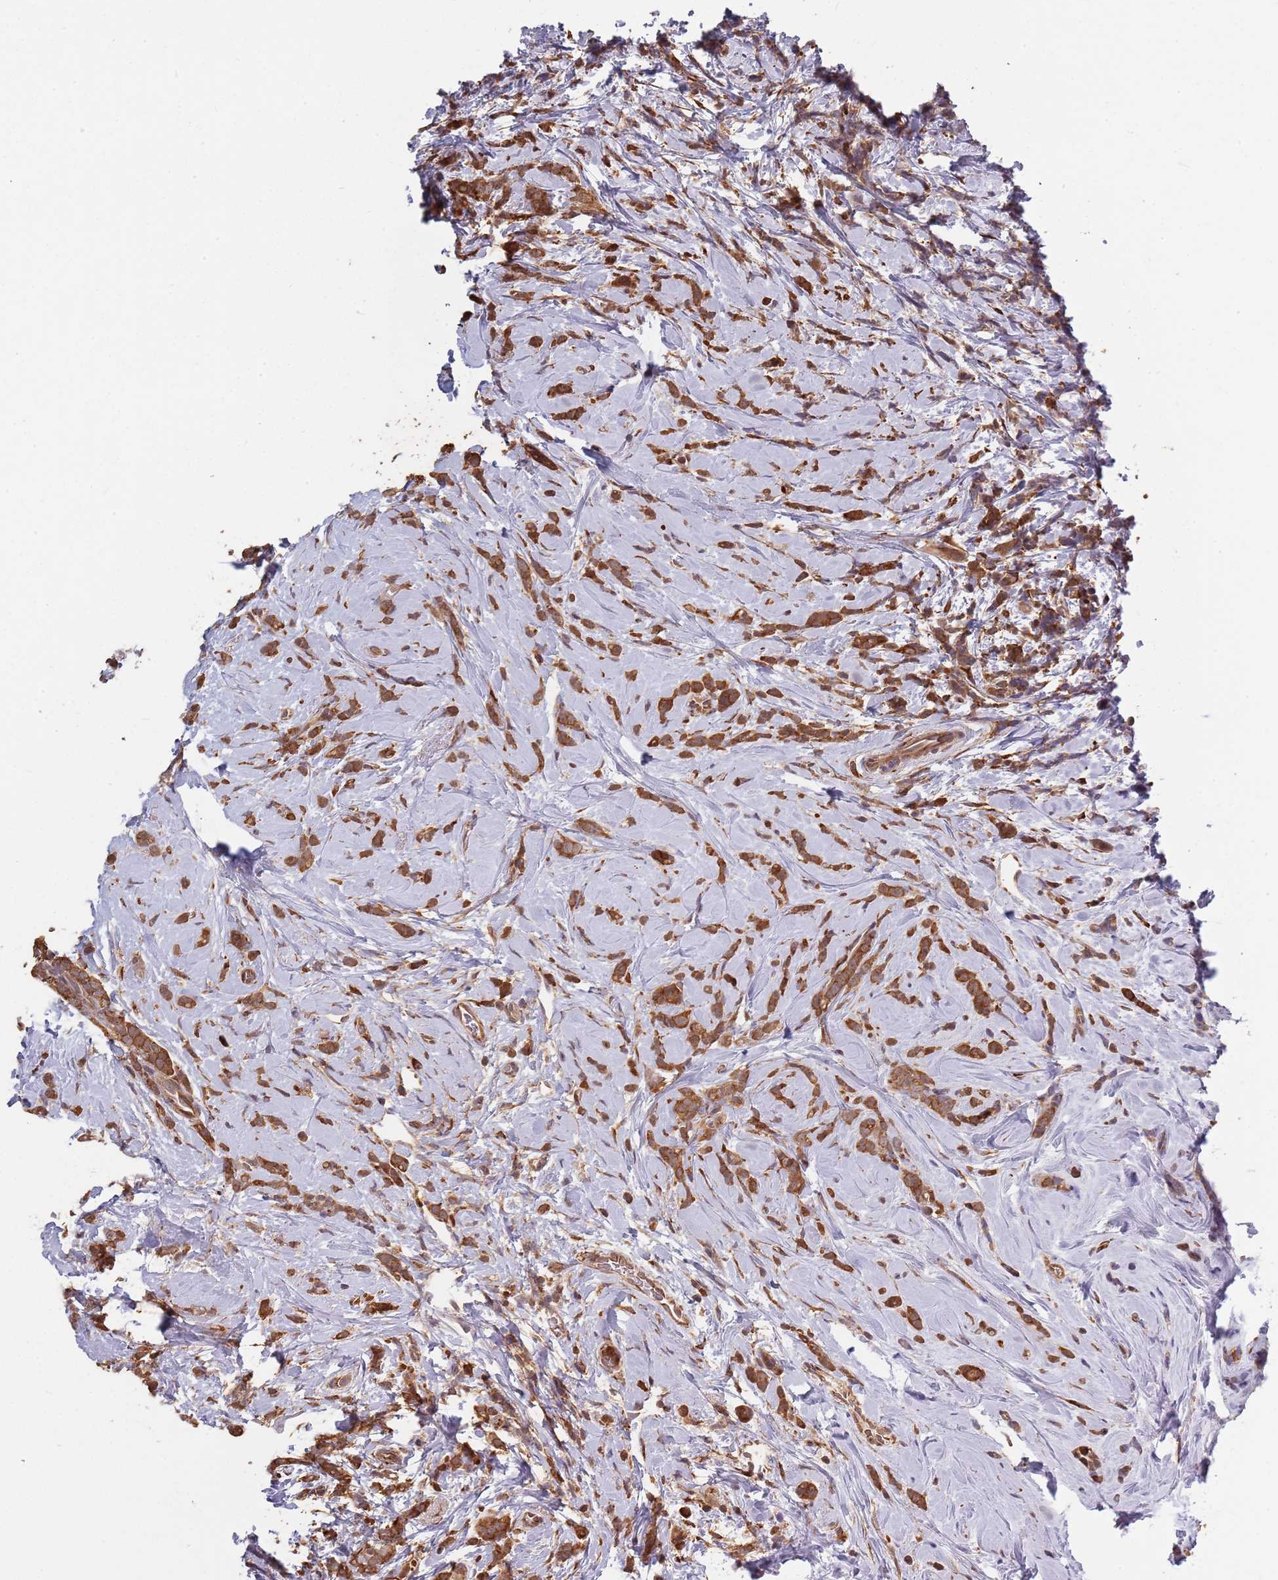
{"staining": {"intensity": "strong", "quantity": ">75%", "location": "cytoplasmic/membranous"}, "tissue": "breast cancer", "cell_type": "Tumor cells", "image_type": "cancer", "snomed": [{"axis": "morphology", "description": "Lobular carcinoma"}, {"axis": "topography", "description": "Breast"}], "caption": "A brown stain highlights strong cytoplasmic/membranous expression of a protein in human breast lobular carcinoma tumor cells. (IHC, brightfield microscopy, high magnification).", "gene": "COG4", "patient": {"sex": "female", "age": 58}}